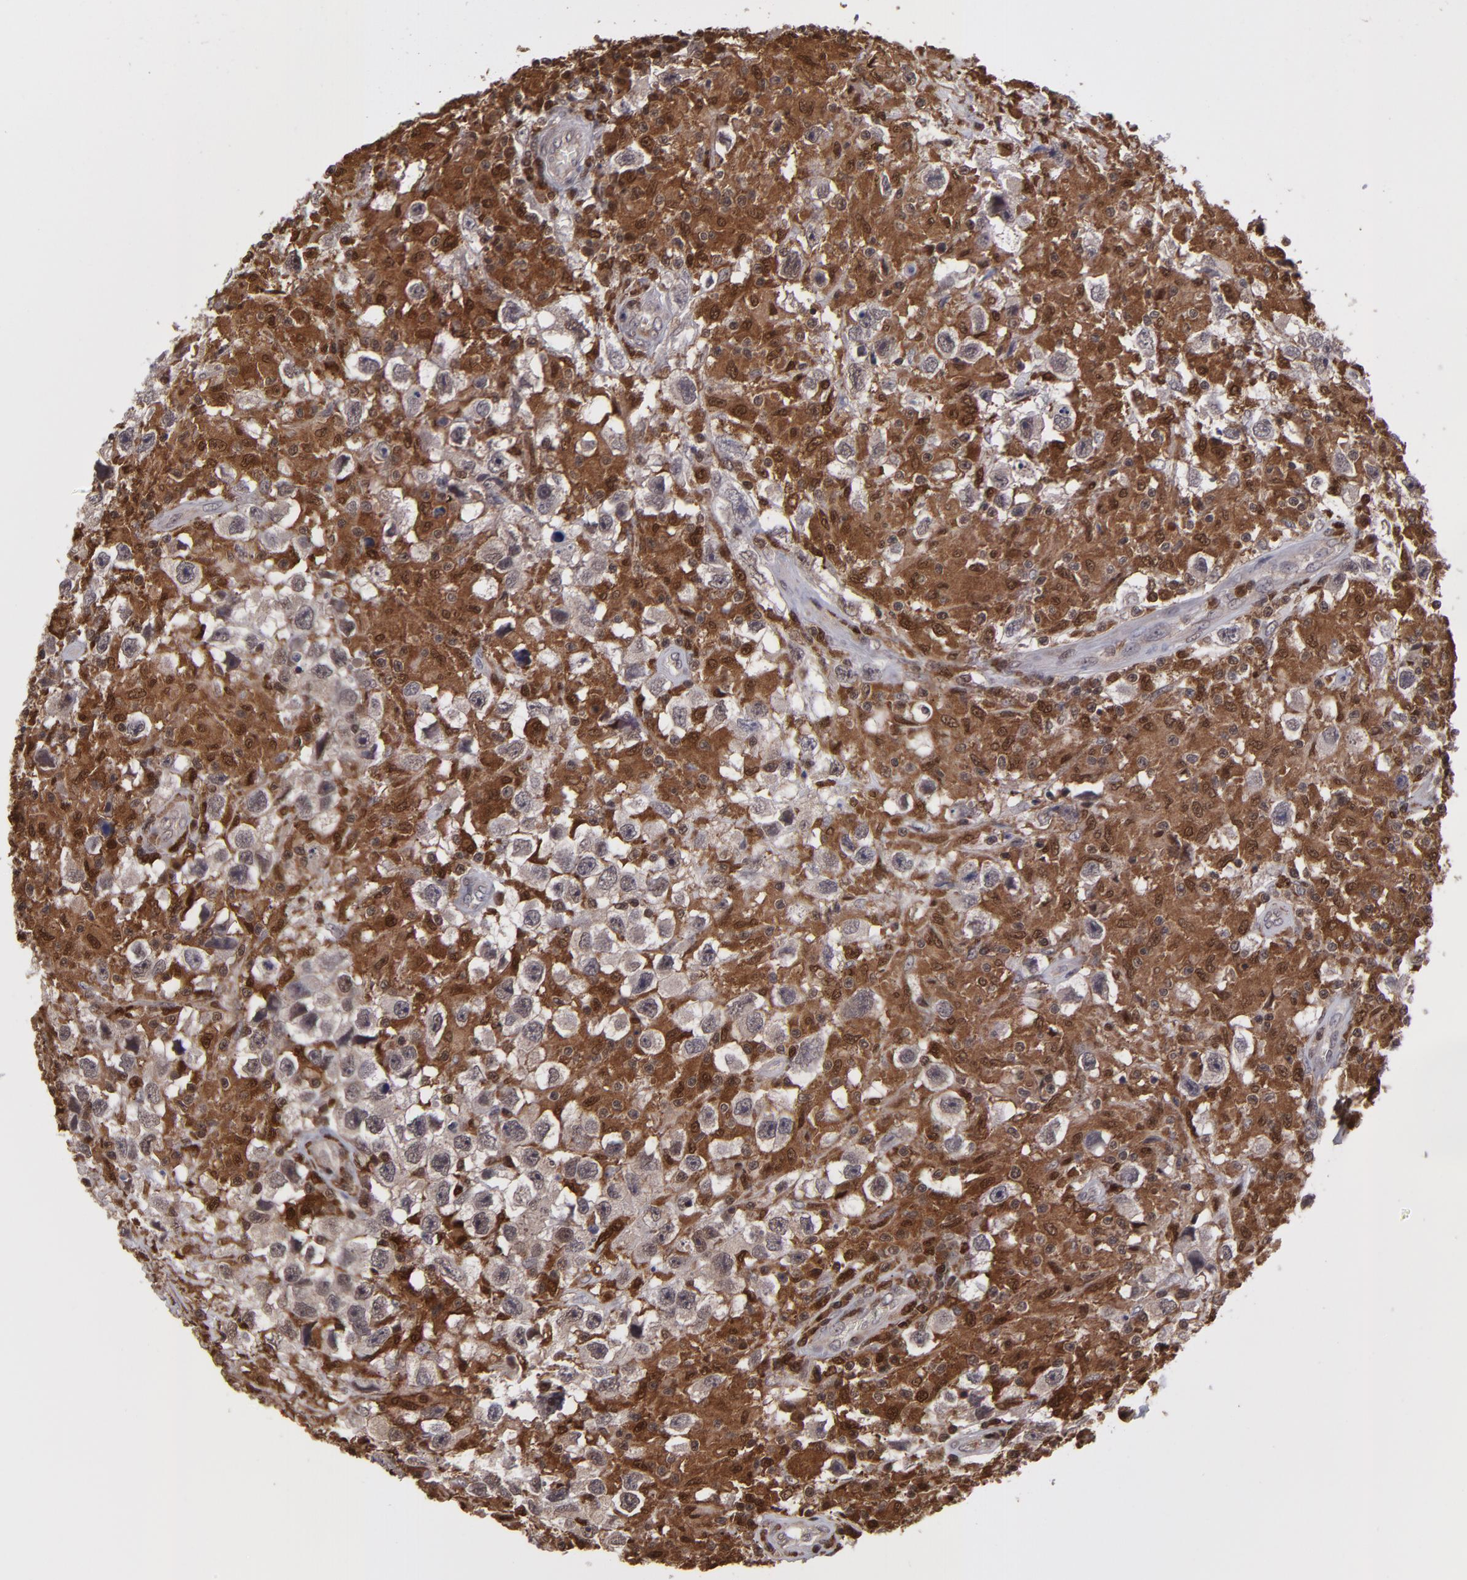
{"staining": {"intensity": "moderate", "quantity": ">75%", "location": "cytoplasmic/membranous,nuclear"}, "tissue": "testis cancer", "cell_type": "Tumor cells", "image_type": "cancer", "snomed": [{"axis": "morphology", "description": "Seminoma, NOS"}, {"axis": "topography", "description": "Testis"}], "caption": "This is a photomicrograph of immunohistochemistry staining of testis cancer (seminoma), which shows moderate expression in the cytoplasmic/membranous and nuclear of tumor cells.", "gene": "GRB2", "patient": {"sex": "male", "age": 34}}